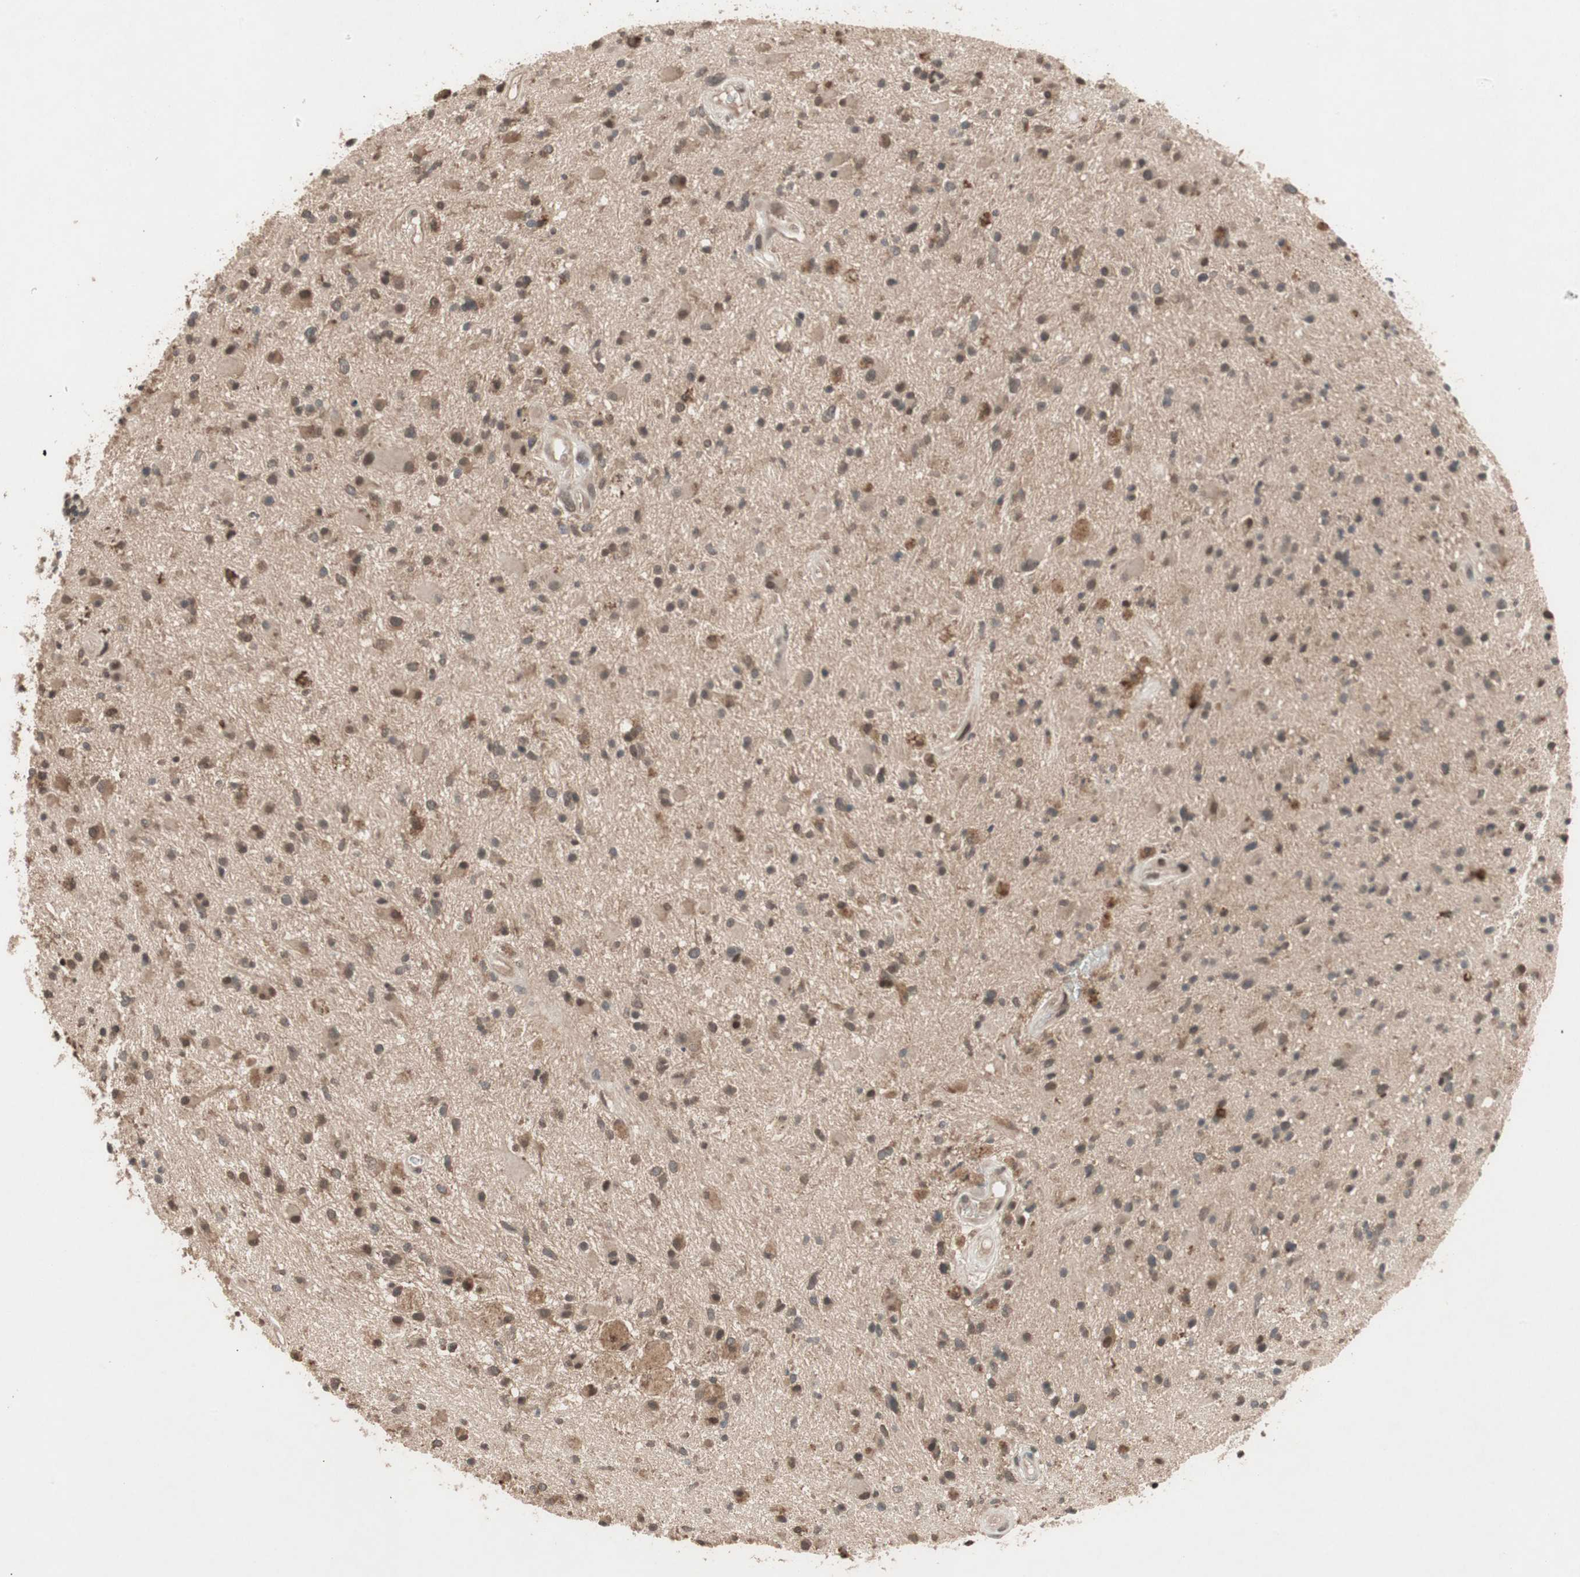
{"staining": {"intensity": "moderate", "quantity": ">75%", "location": "cytoplasmic/membranous,nuclear"}, "tissue": "glioma", "cell_type": "Tumor cells", "image_type": "cancer", "snomed": [{"axis": "morphology", "description": "Glioma, malignant, High grade"}, {"axis": "topography", "description": "Brain"}], "caption": "The image demonstrates immunohistochemical staining of malignant glioma (high-grade). There is moderate cytoplasmic/membranous and nuclear expression is identified in about >75% of tumor cells.", "gene": "GART", "patient": {"sex": "male", "age": 33}}